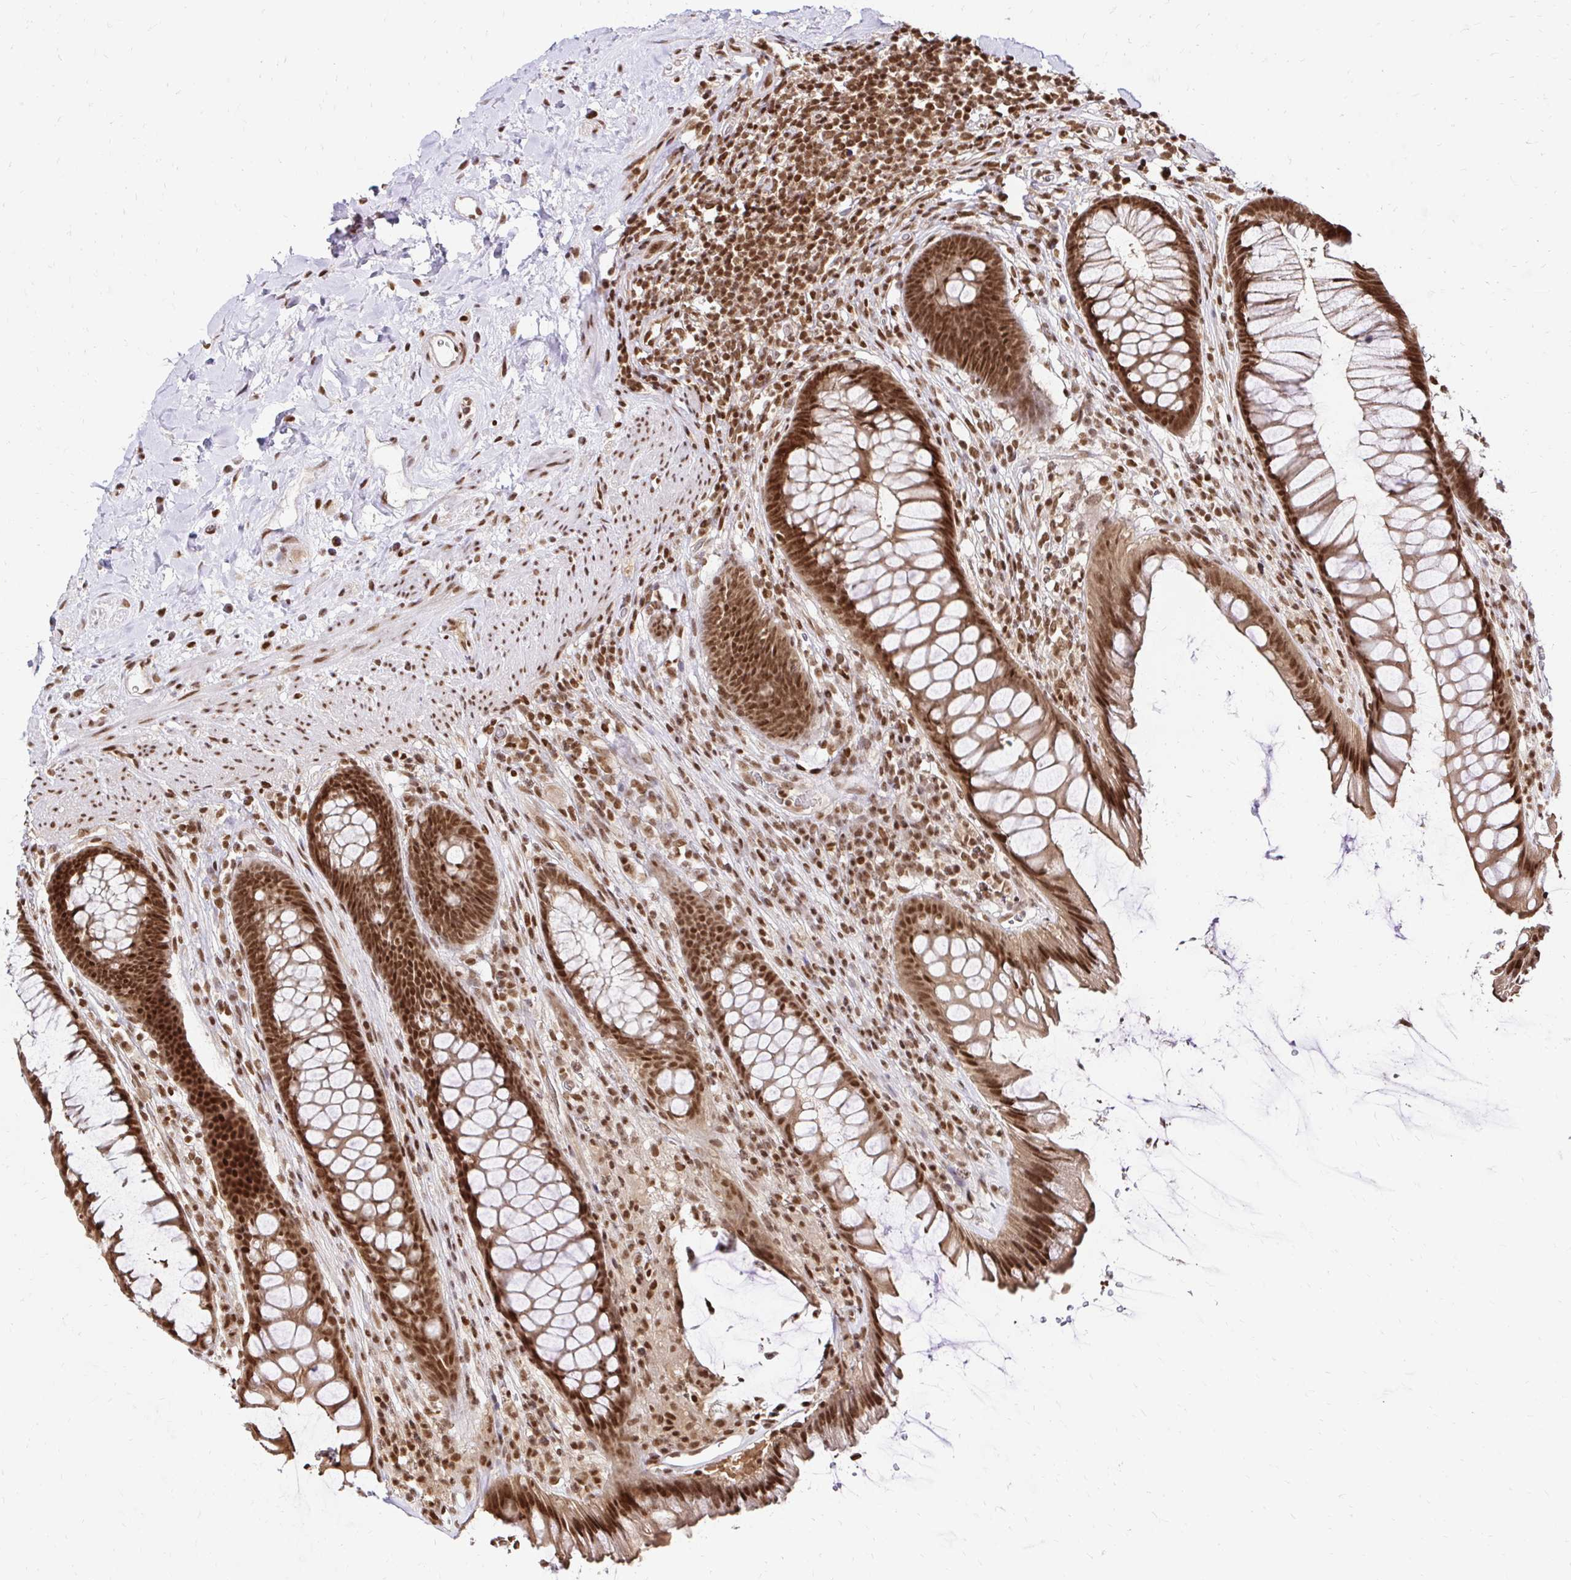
{"staining": {"intensity": "strong", "quantity": ">75%", "location": "nuclear"}, "tissue": "rectum", "cell_type": "Glandular cells", "image_type": "normal", "snomed": [{"axis": "morphology", "description": "Normal tissue, NOS"}, {"axis": "topography", "description": "Rectum"}], "caption": "This histopathology image exhibits IHC staining of unremarkable rectum, with high strong nuclear positivity in approximately >75% of glandular cells.", "gene": "GLYR1", "patient": {"sex": "male", "age": 53}}